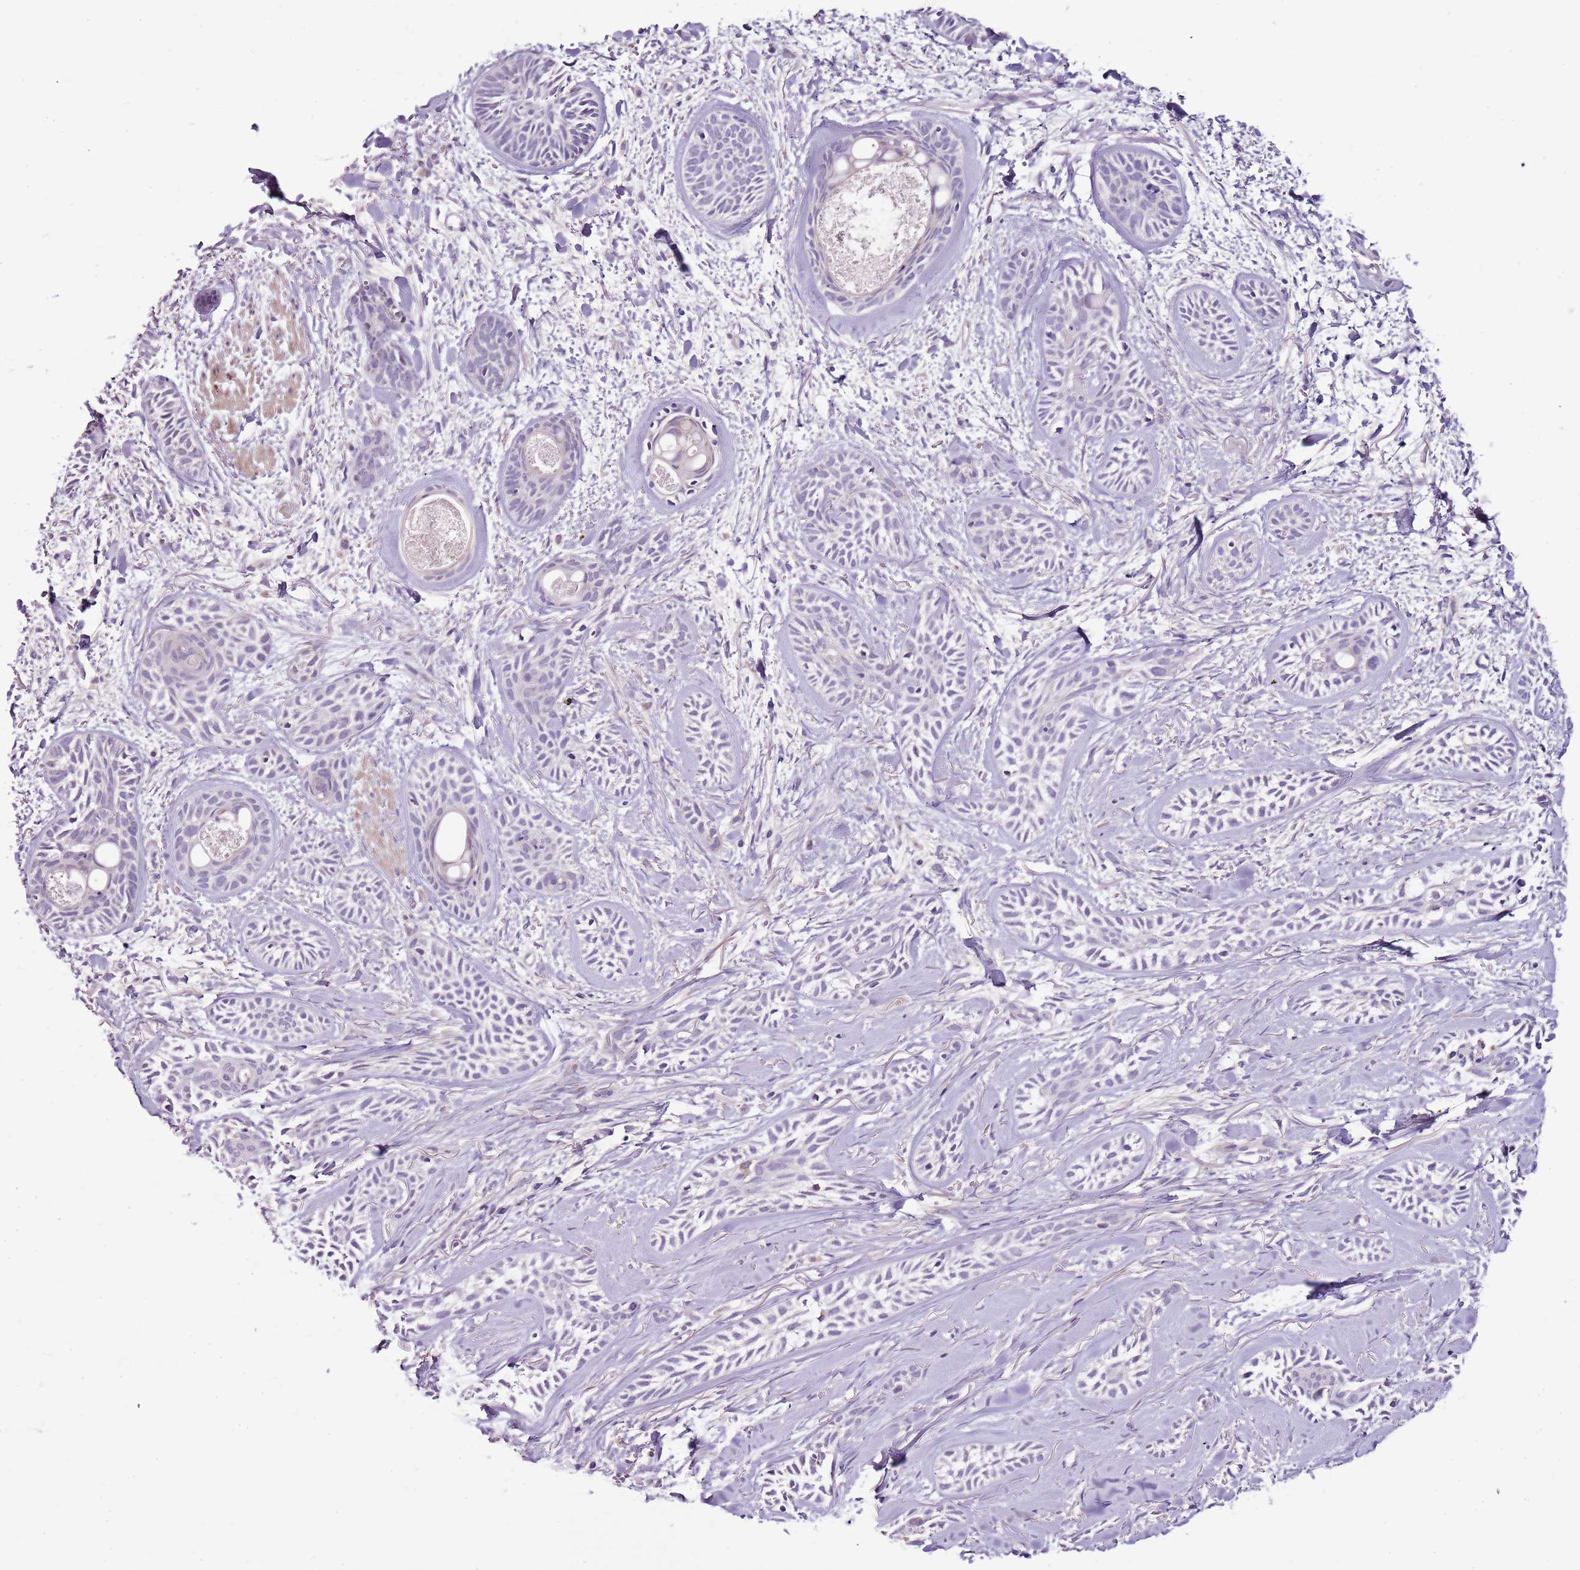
{"staining": {"intensity": "negative", "quantity": "none", "location": "none"}, "tissue": "skin cancer", "cell_type": "Tumor cells", "image_type": "cancer", "snomed": [{"axis": "morphology", "description": "Basal cell carcinoma"}, {"axis": "topography", "description": "Skin"}], "caption": "The IHC image has no significant expression in tumor cells of basal cell carcinoma (skin) tissue.", "gene": "NKX2-3", "patient": {"sex": "female", "age": 59}}